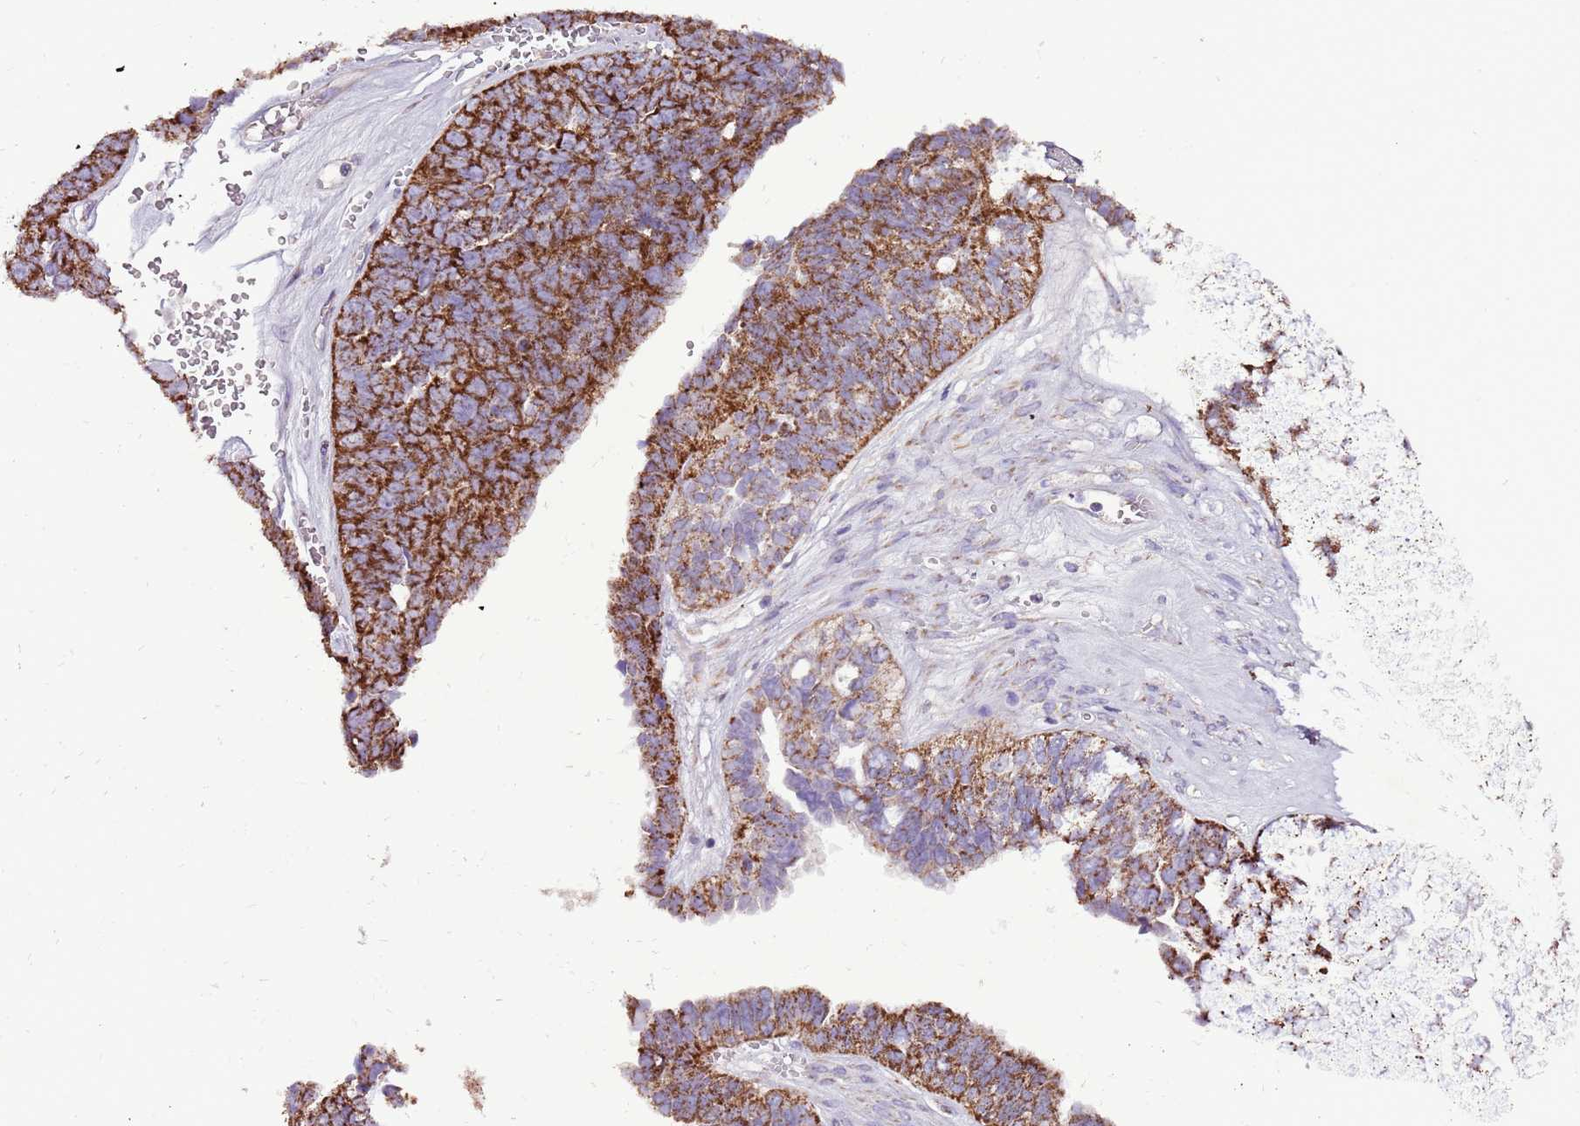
{"staining": {"intensity": "strong", "quantity": ">75%", "location": "cytoplasmic/membranous"}, "tissue": "ovarian cancer", "cell_type": "Tumor cells", "image_type": "cancer", "snomed": [{"axis": "morphology", "description": "Cystadenocarcinoma, serous, NOS"}, {"axis": "topography", "description": "Ovary"}], "caption": "Strong cytoplasmic/membranous protein positivity is present in approximately >75% of tumor cells in ovarian serous cystadenocarcinoma.", "gene": "GCDH", "patient": {"sex": "female", "age": 79}}